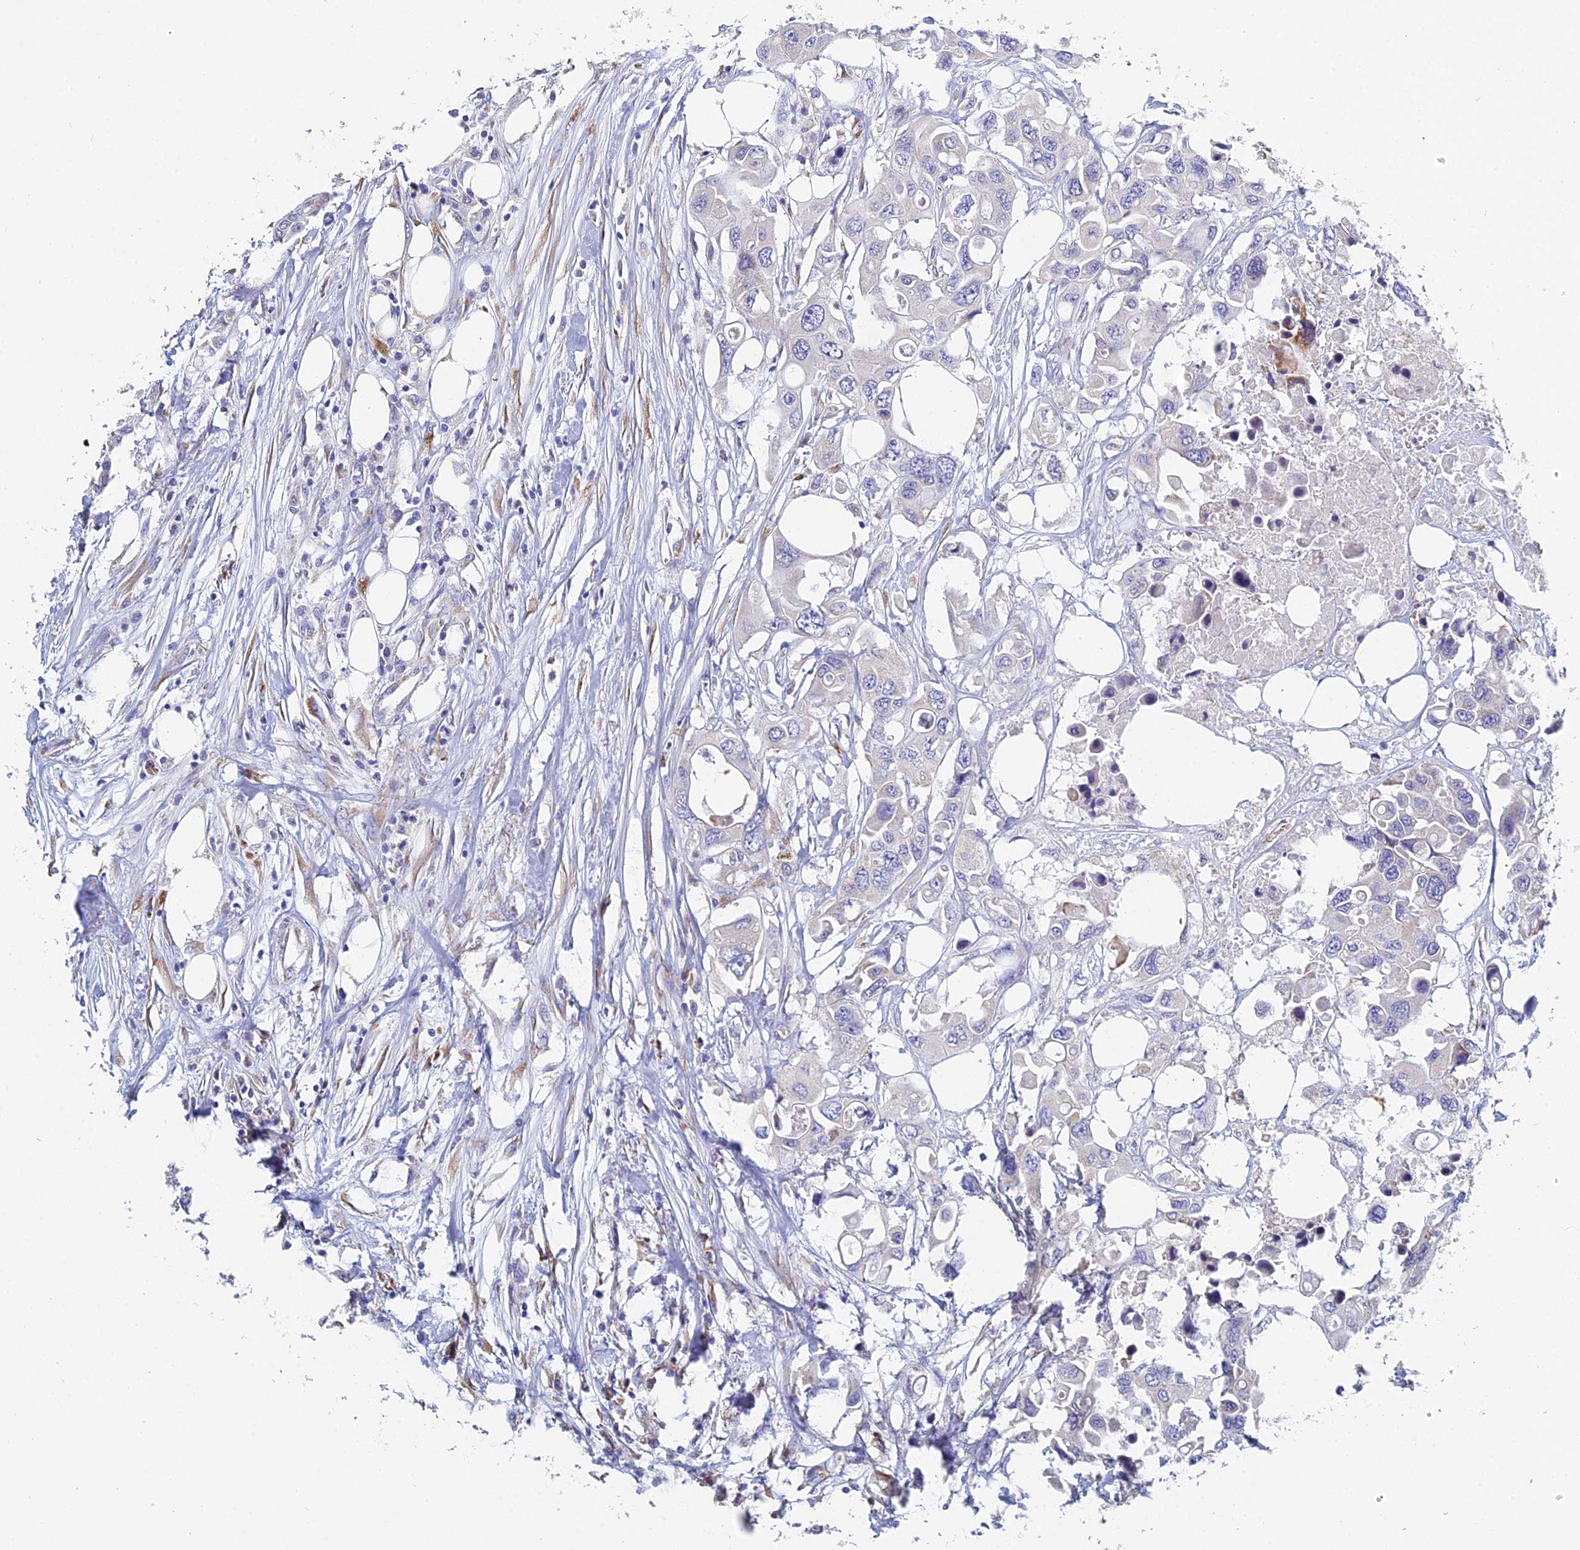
{"staining": {"intensity": "negative", "quantity": "none", "location": "none"}, "tissue": "colorectal cancer", "cell_type": "Tumor cells", "image_type": "cancer", "snomed": [{"axis": "morphology", "description": "Adenocarcinoma, NOS"}, {"axis": "topography", "description": "Colon"}], "caption": "Immunohistochemistry (IHC) histopathology image of human colorectal adenocarcinoma stained for a protein (brown), which displays no staining in tumor cells. (DAB IHC with hematoxylin counter stain).", "gene": "CRACR2B", "patient": {"sex": "male", "age": 77}}